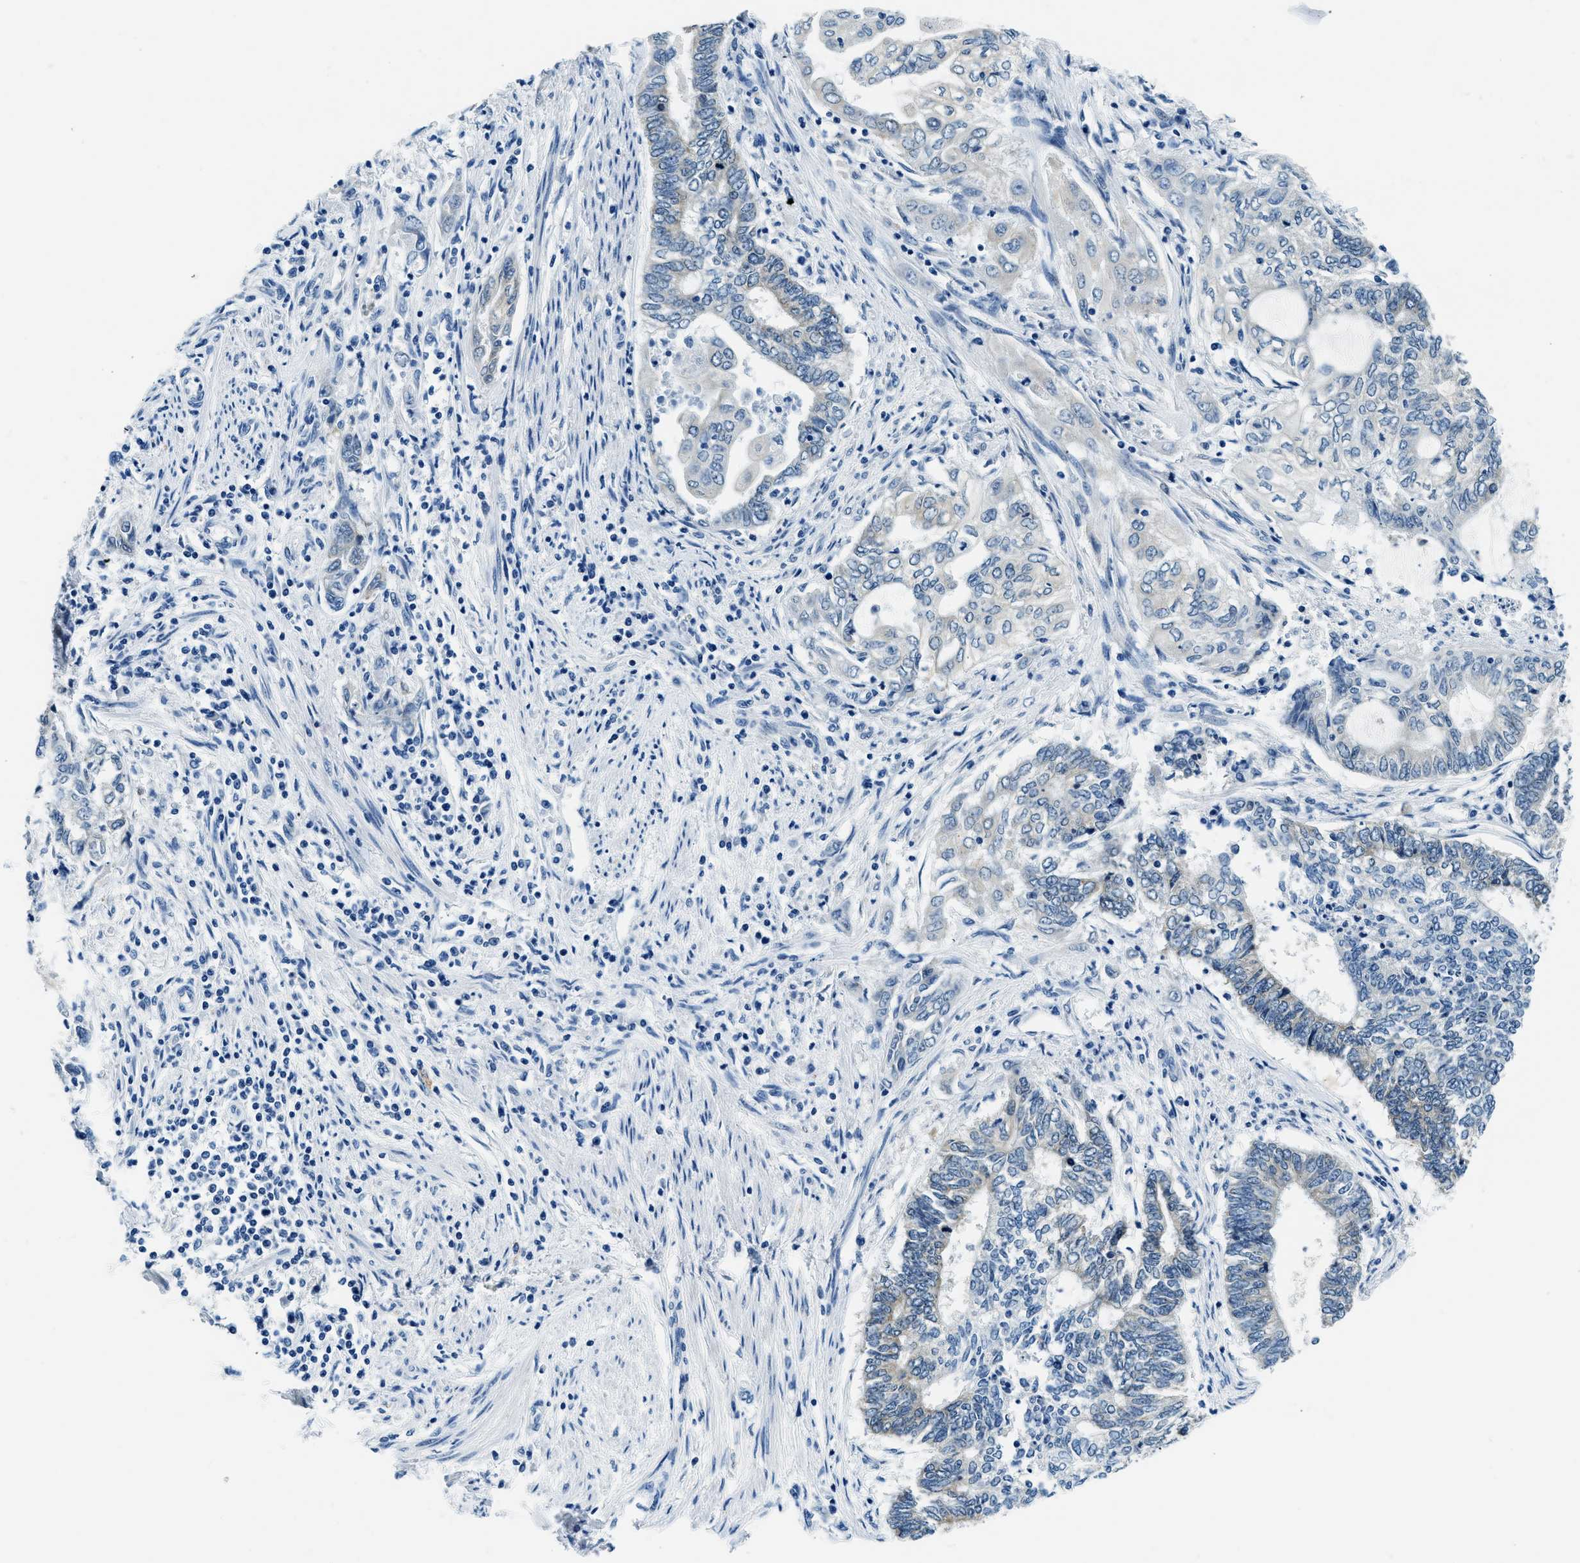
{"staining": {"intensity": "negative", "quantity": "none", "location": "none"}, "tissue": "endometrial cancer", "cell_type": "Tumor cells", "image_type": "cancer", "snomed": [{"axis": "morphology", "description": "Adenocarcinoma, NOS"}, {"axis": "topography", "description": "Uterus"}, {"axis": "topography", "description": "Endometrium"}], "caption": "This is an IHC image of human adenocarcinoma (endometrial). There is no expression in tumor cells.", "gene": "UBAC2", "patient": {"sex": "female", "age": 70}}